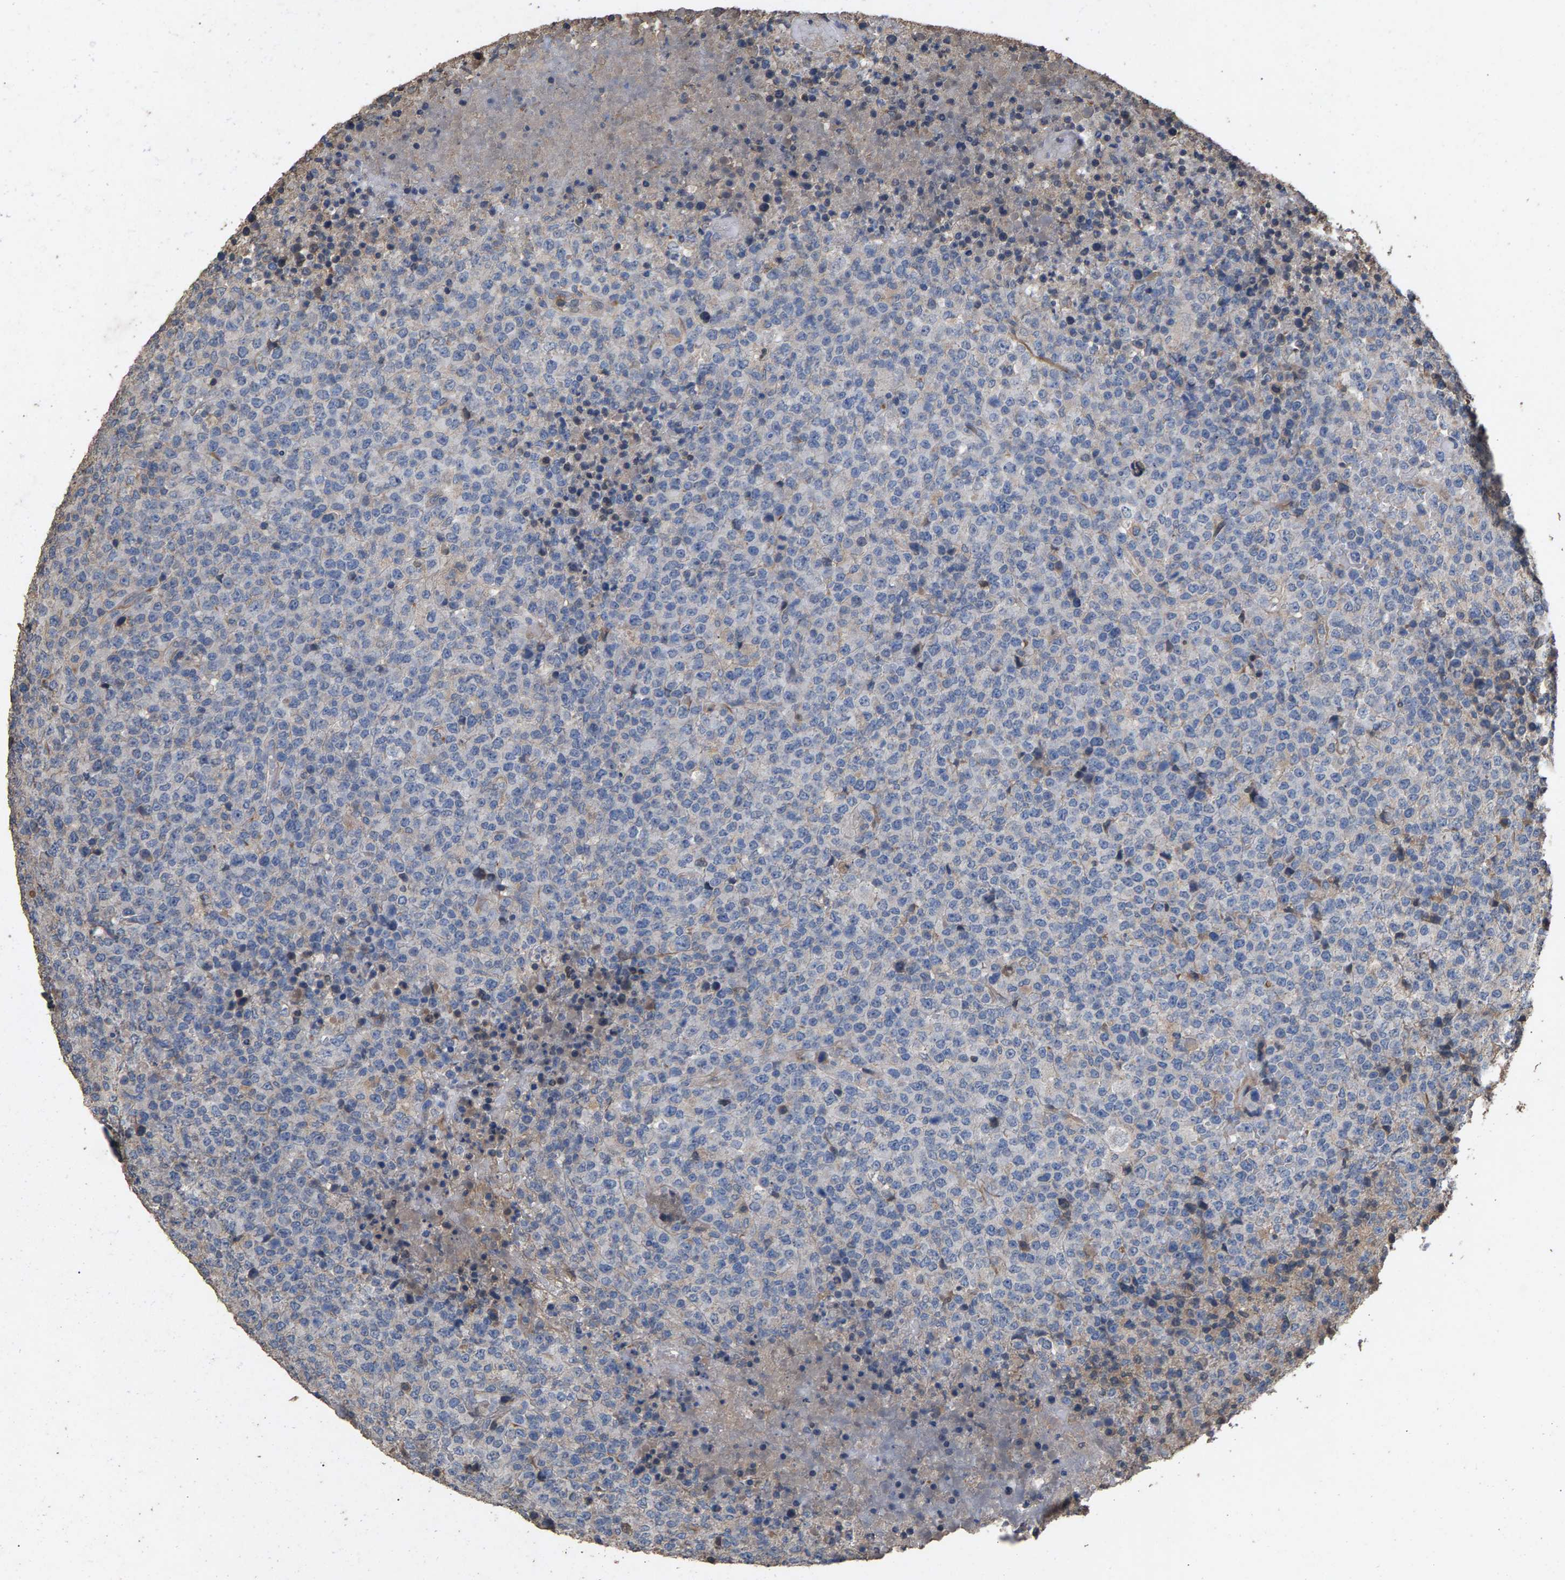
{"staining": {"intensity": "negative", "quantity": "none", "location": "none"}, "tissue": "lymphoma", "cell_type": "Tumor cells", "image_type": "cancer", "snomed": [{"axis": "morphology", "description": "Malignant lymphoma, non-Hodgkin's type, High grade"}, {"axis": "topography", "description": "Lymph node"}], "caption": "Photomicrograph shows no protein positivity in tumor cells of malignant lymphoma, non-Hodgkin's type (high-grade) tissue. The staining is performed using DAB (3,3'-diaminobenzidine) brown chromogen with nuclei counter-stained in using hematoxylin.", "gene": "HTRA3", "patient": {"sex": "male", "age": 13}}